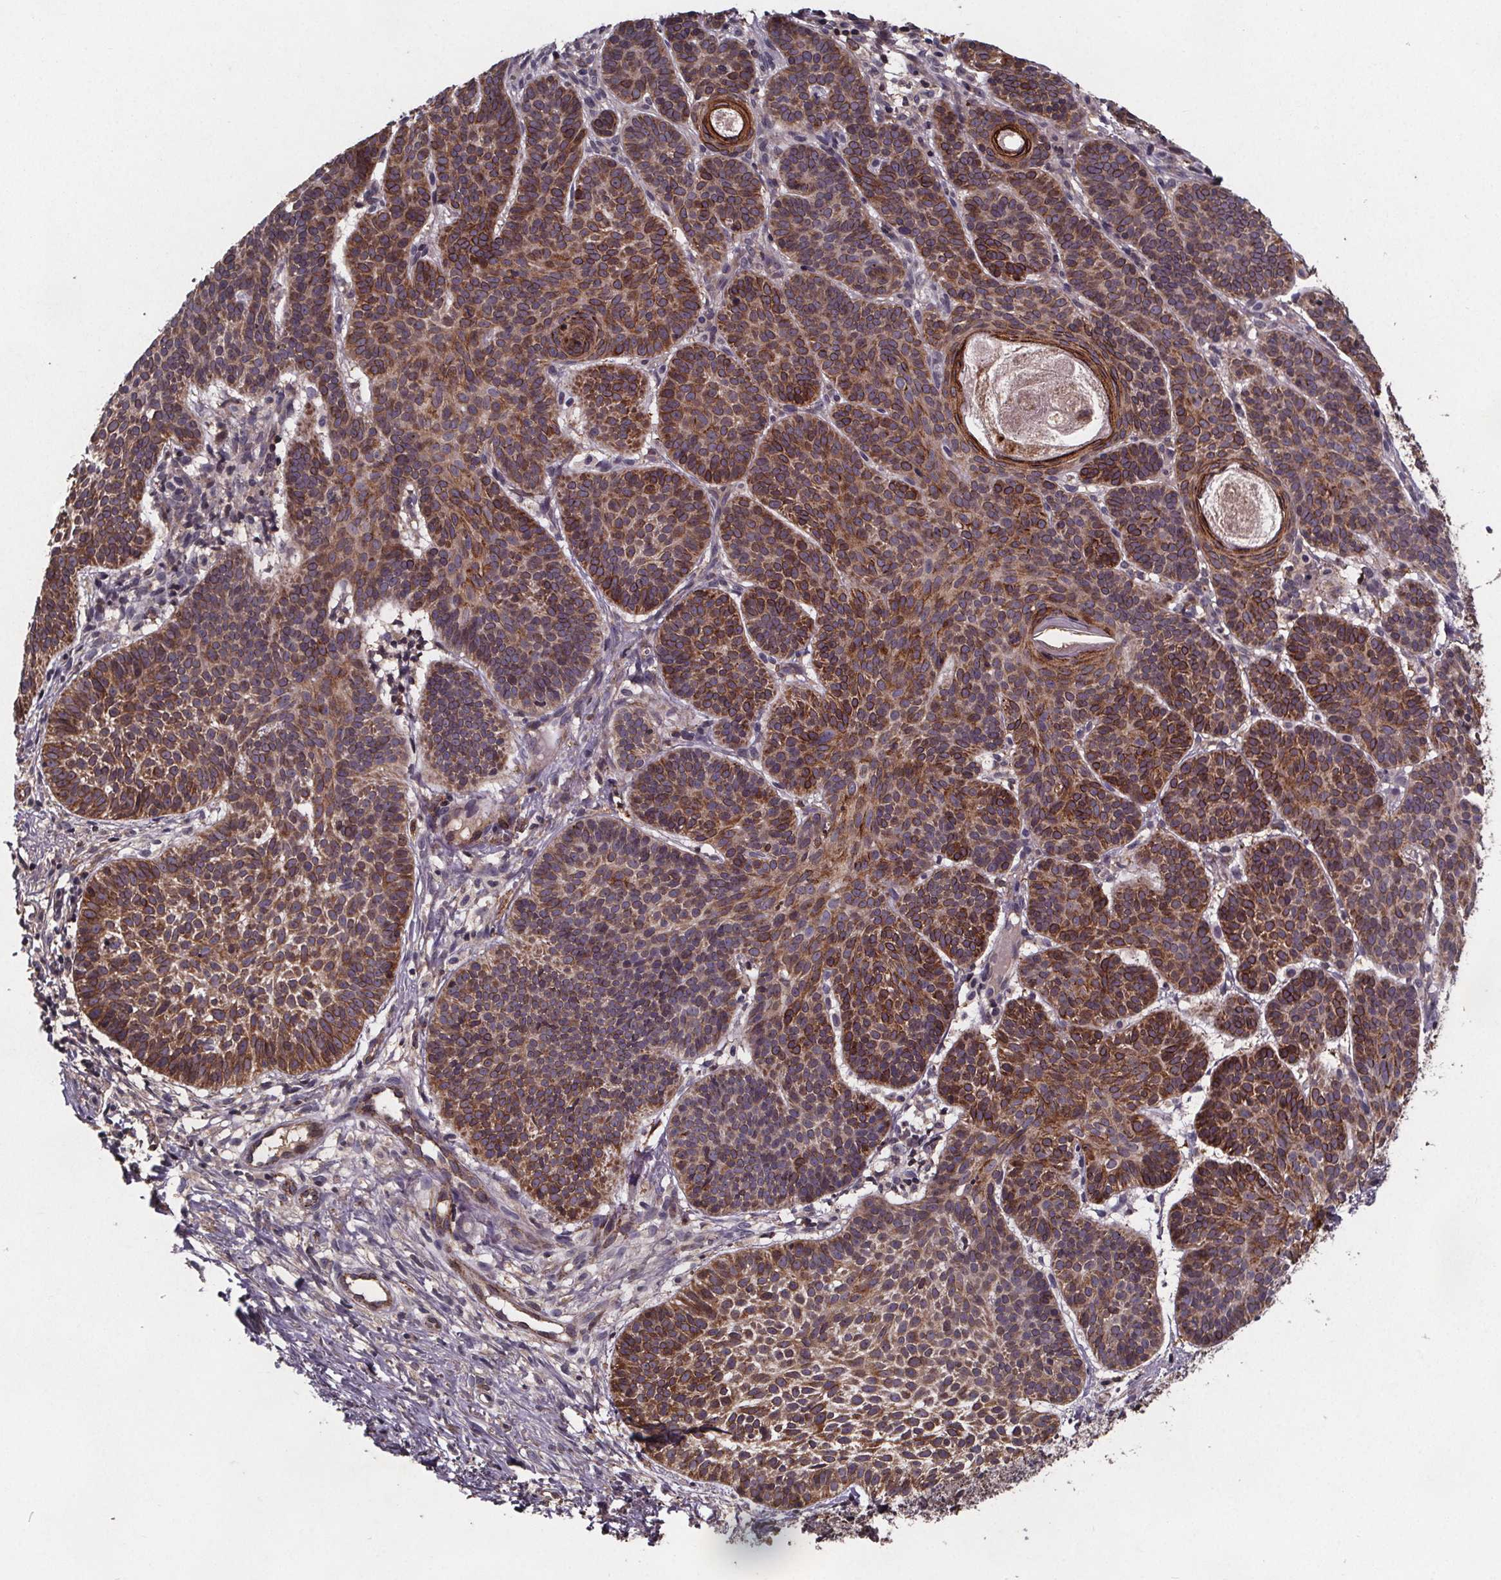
{"staining": {"intensity": "moderate", "quantity": ">75%", "location": "cytoplasmic/membranous"}, "tissue": "skin cancer", "cell_type": "Tumor cells", "image_type": "cancer", "snomed": [{"axis": "morphology", "description": "Basal cell carcinoma"}, {"axis": "topography", "description": "Skin"}], "caption": "Skin cancer (basal cell carcinoma) stained with a protein marker exhibits moderate staining in tumor cells.", "gene": "FASTKD3", "patient": {"sex": "male", "age": 72}}